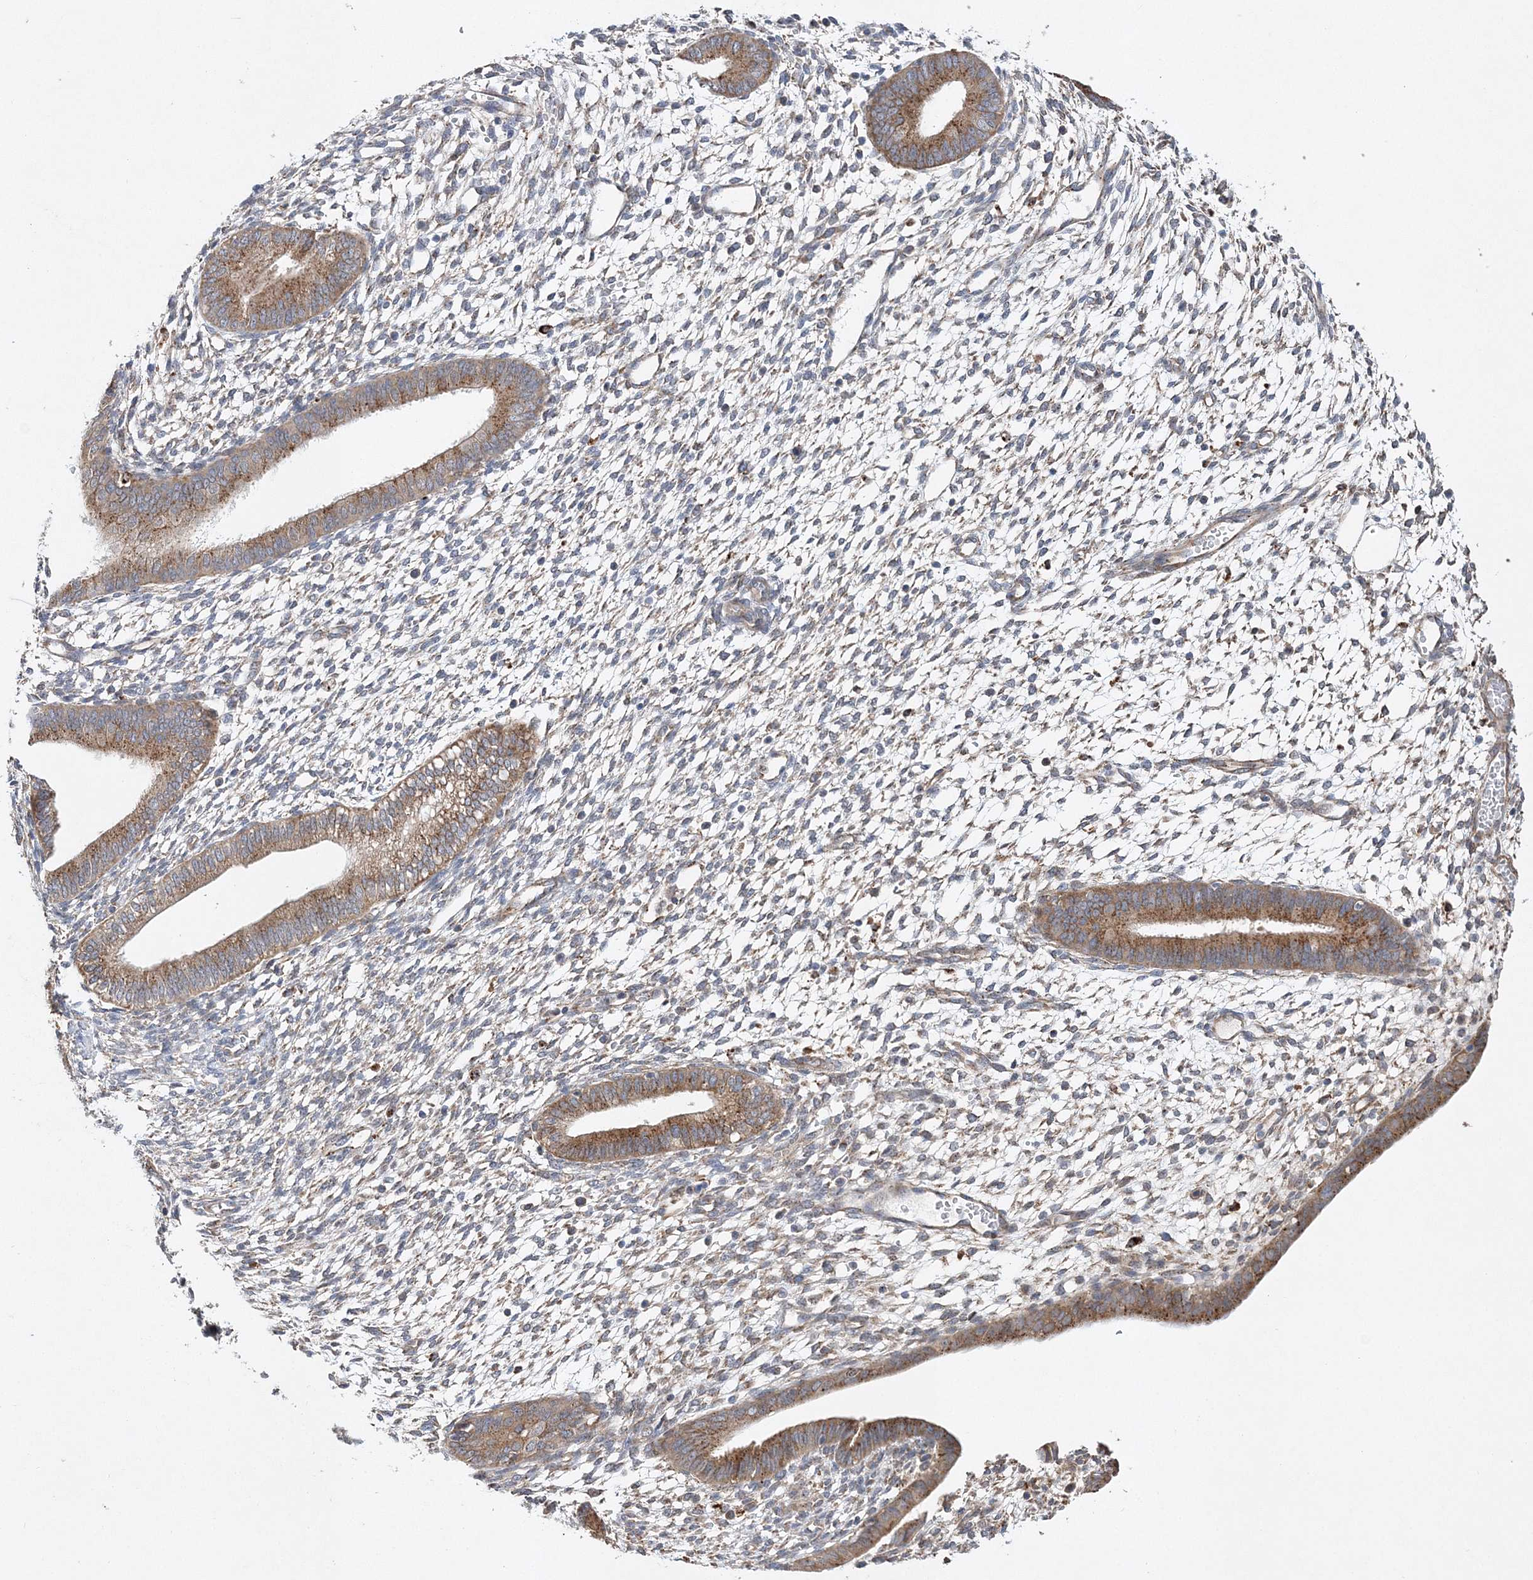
{"staining": {"intensity": "moderate", "quantity": "<25%", "location": "cytoplasmic/membranous"}, "tissue": "endometrium", "cell_type": "Cells in endometrial stroma", "image_type": "normal", "snomed": [{"axis": "morphology", "description": "Normal tissue, NOS"}, {"axis": "topography", "description": "Endometrium"}], "caption": "IHC of unremarkable endometrium reveals low levels of moderate cytoplasmic/membranous staining in about <25% of cells in endometrial stroma.", "gene": "C3orf38", "patient": {"sex": "female", "age": 46}}